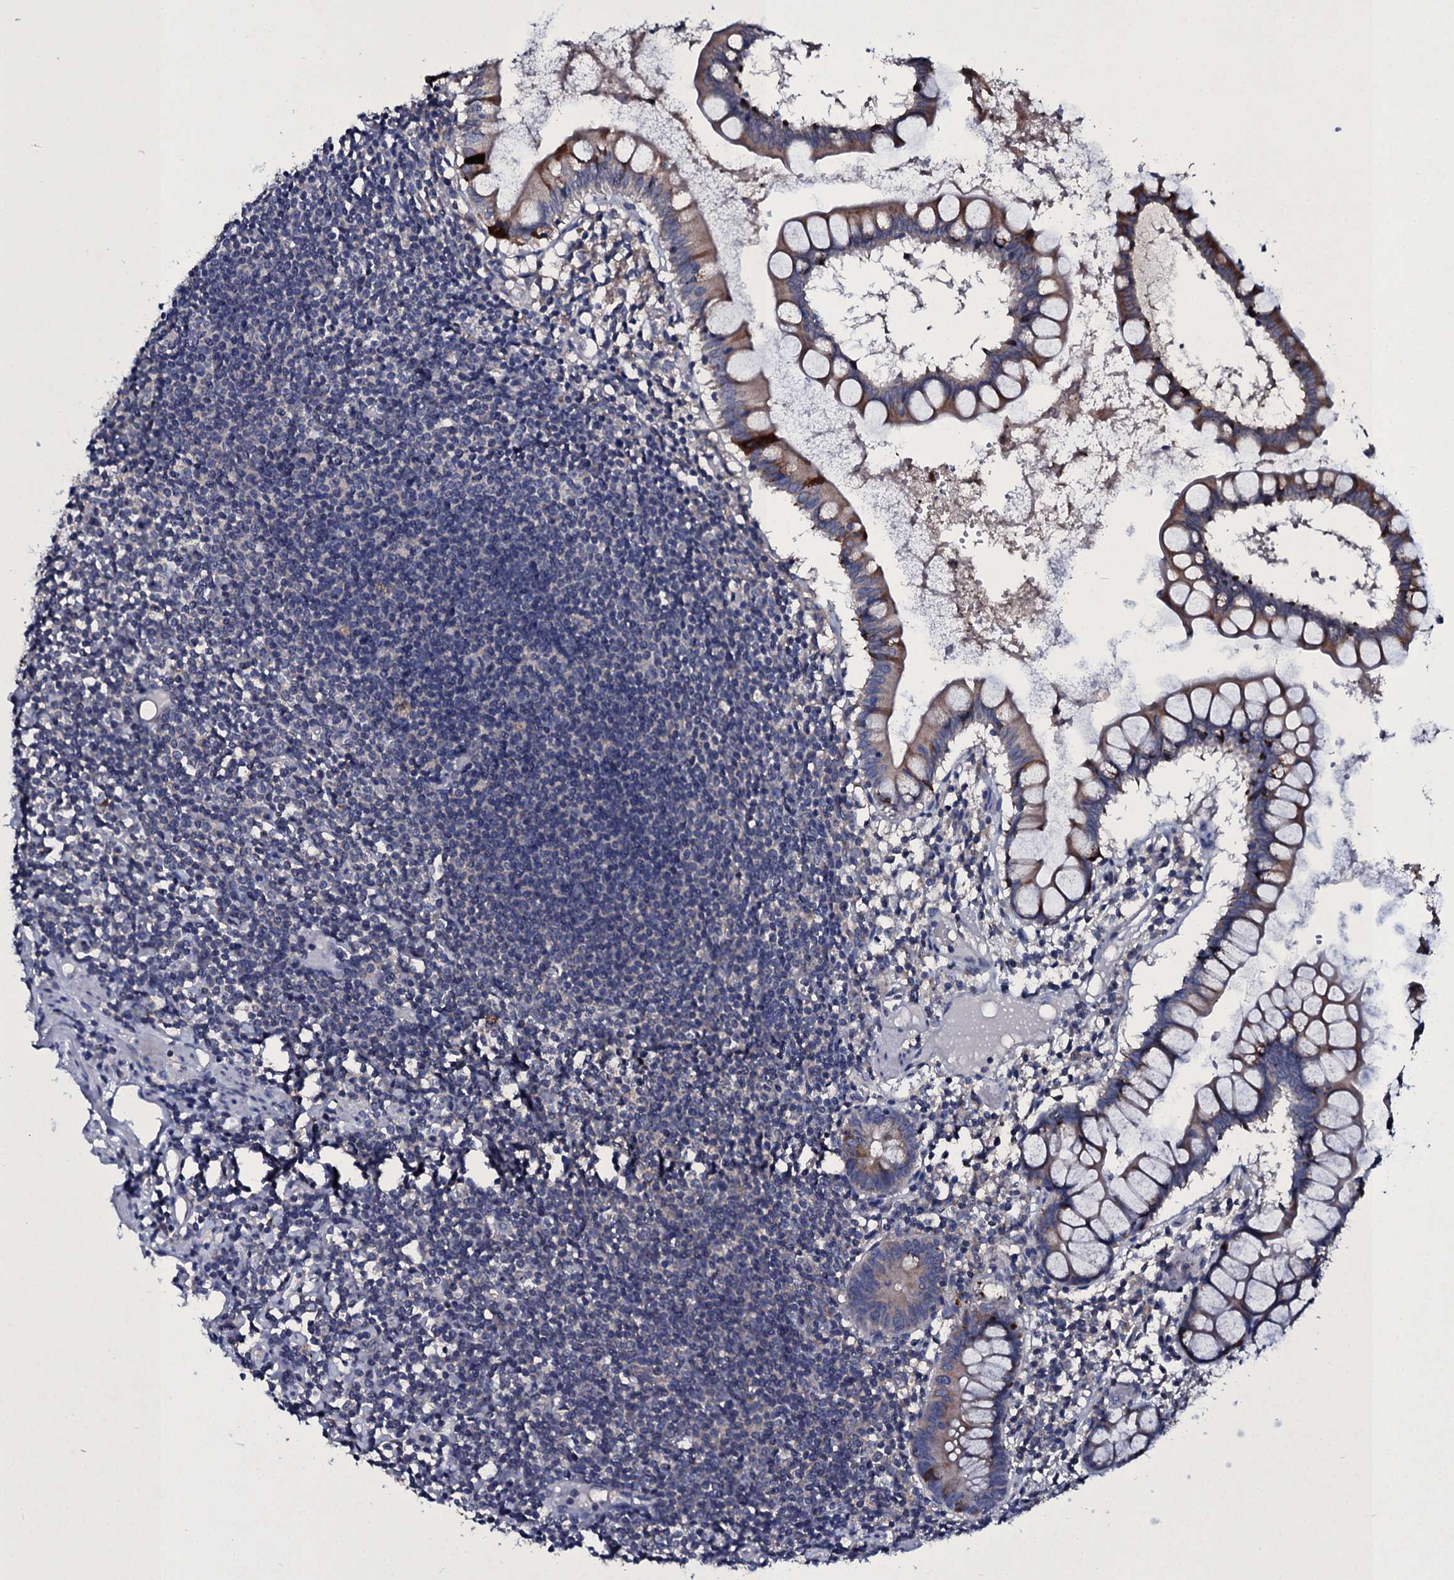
{"staining": {"intensity": "negative", "quantity": "none", "location": "none"}, "tissue": "colon", "cell_type": "Endothelial cells", "image_type": "normal", "snomed": [{"axis": "morphology", "description": "Normal tissue, NOS"}, {"axis": "morphology", "description": "Adenocarcinoma, NOS"}, {"axis": "topography", "description": "Colon"}], "caption": "Immunohistochemistry of unremarkable human colon exhibits no positivity in endothelial cells.", "gene": "TPGS2", "patient": {"sex": "female", "age": 55}}